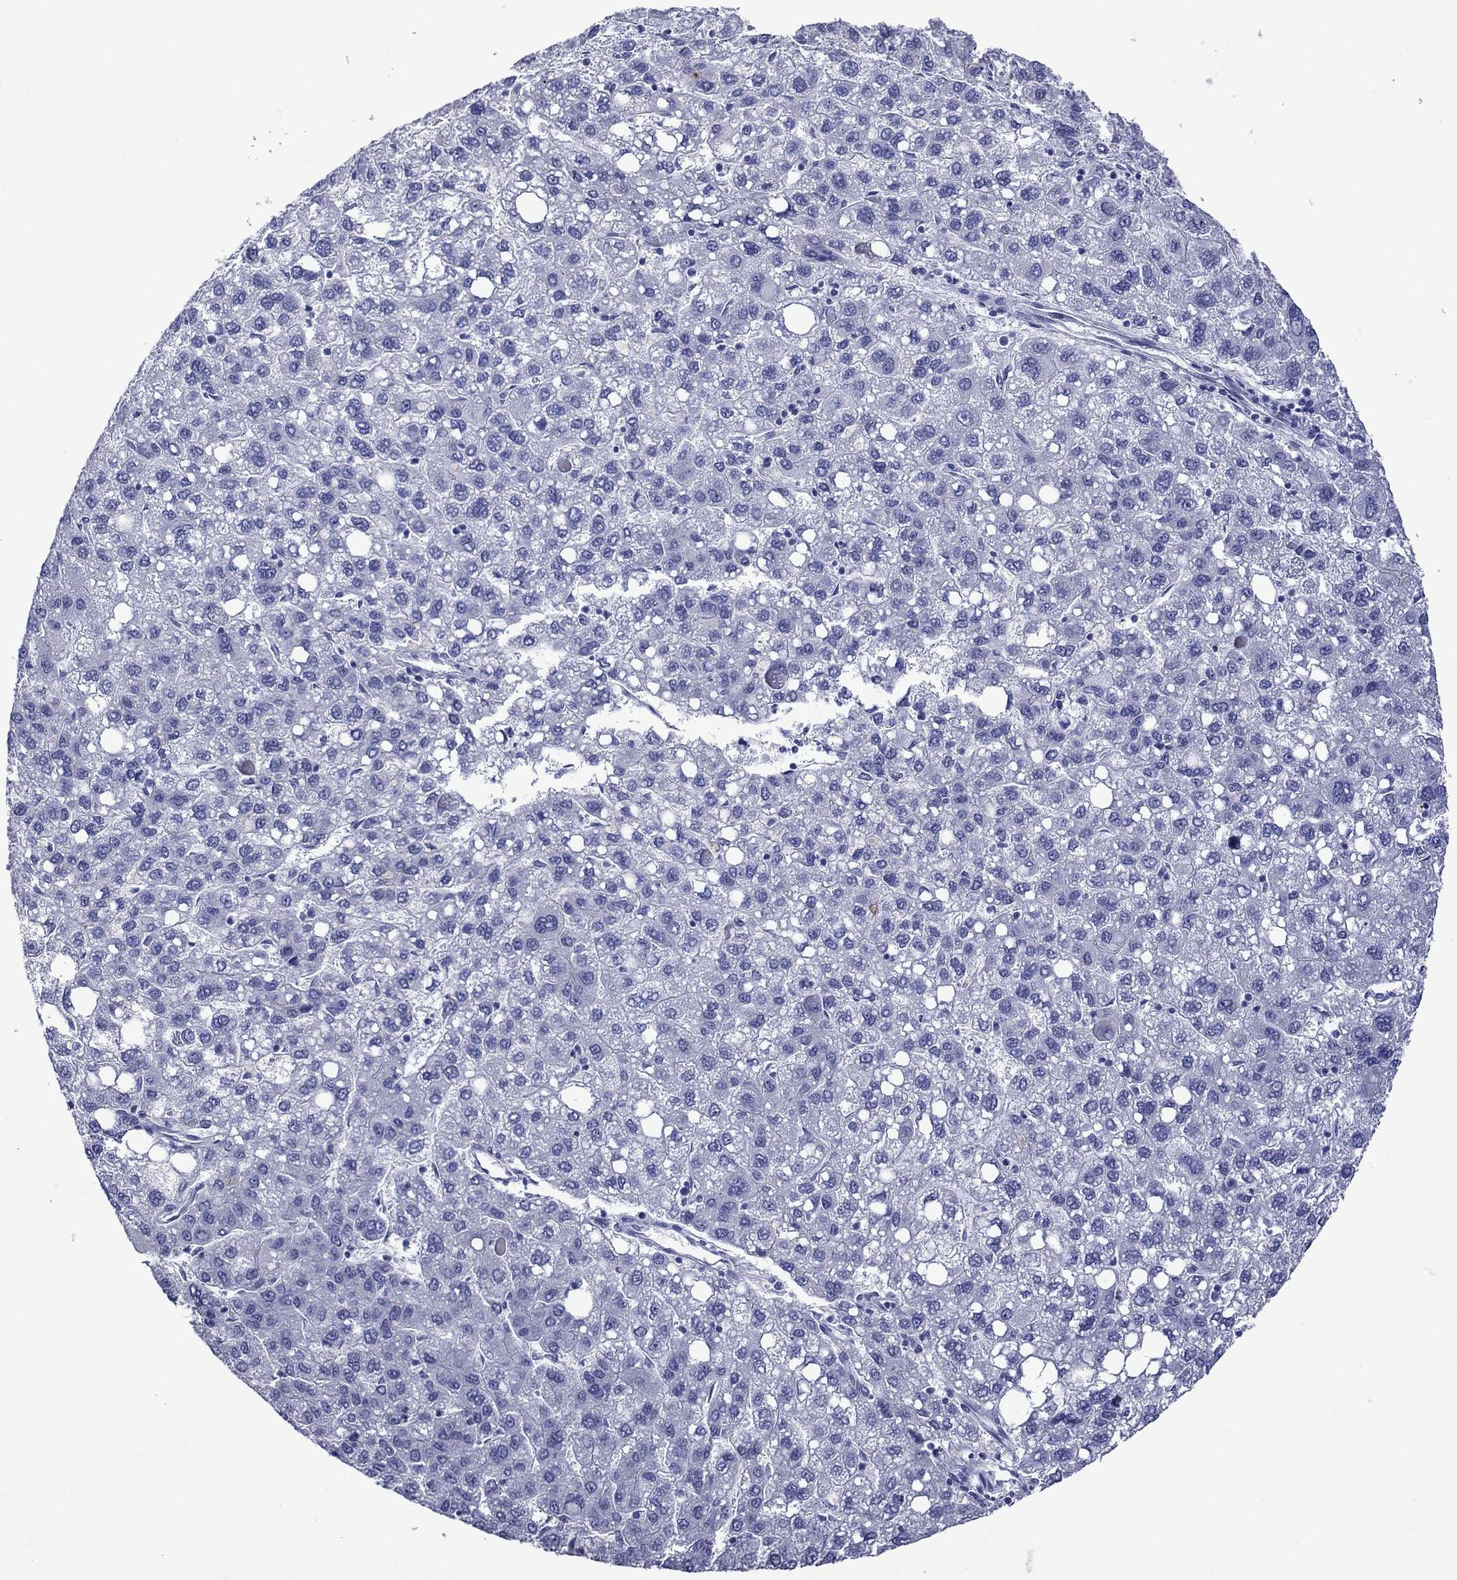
{"staining": {"intensity": "negative", "quantity": "none", "location": "none"}, "tissue": "liver cancer", "cell_type": "Tumor cells", "image_type": "cancer", "snomed": [{"axis": "morphology", "description": "Carcinoma, Hepatocellular, NOS"}, {"axis": "topography", "description": "Liver"}], "caption": "This is an IHC photomicrograph of human liver cancer. There is no positivity in tumor cells.", "gene": "PIWIL1", "patient": {"sex": "female", "age": 82}}